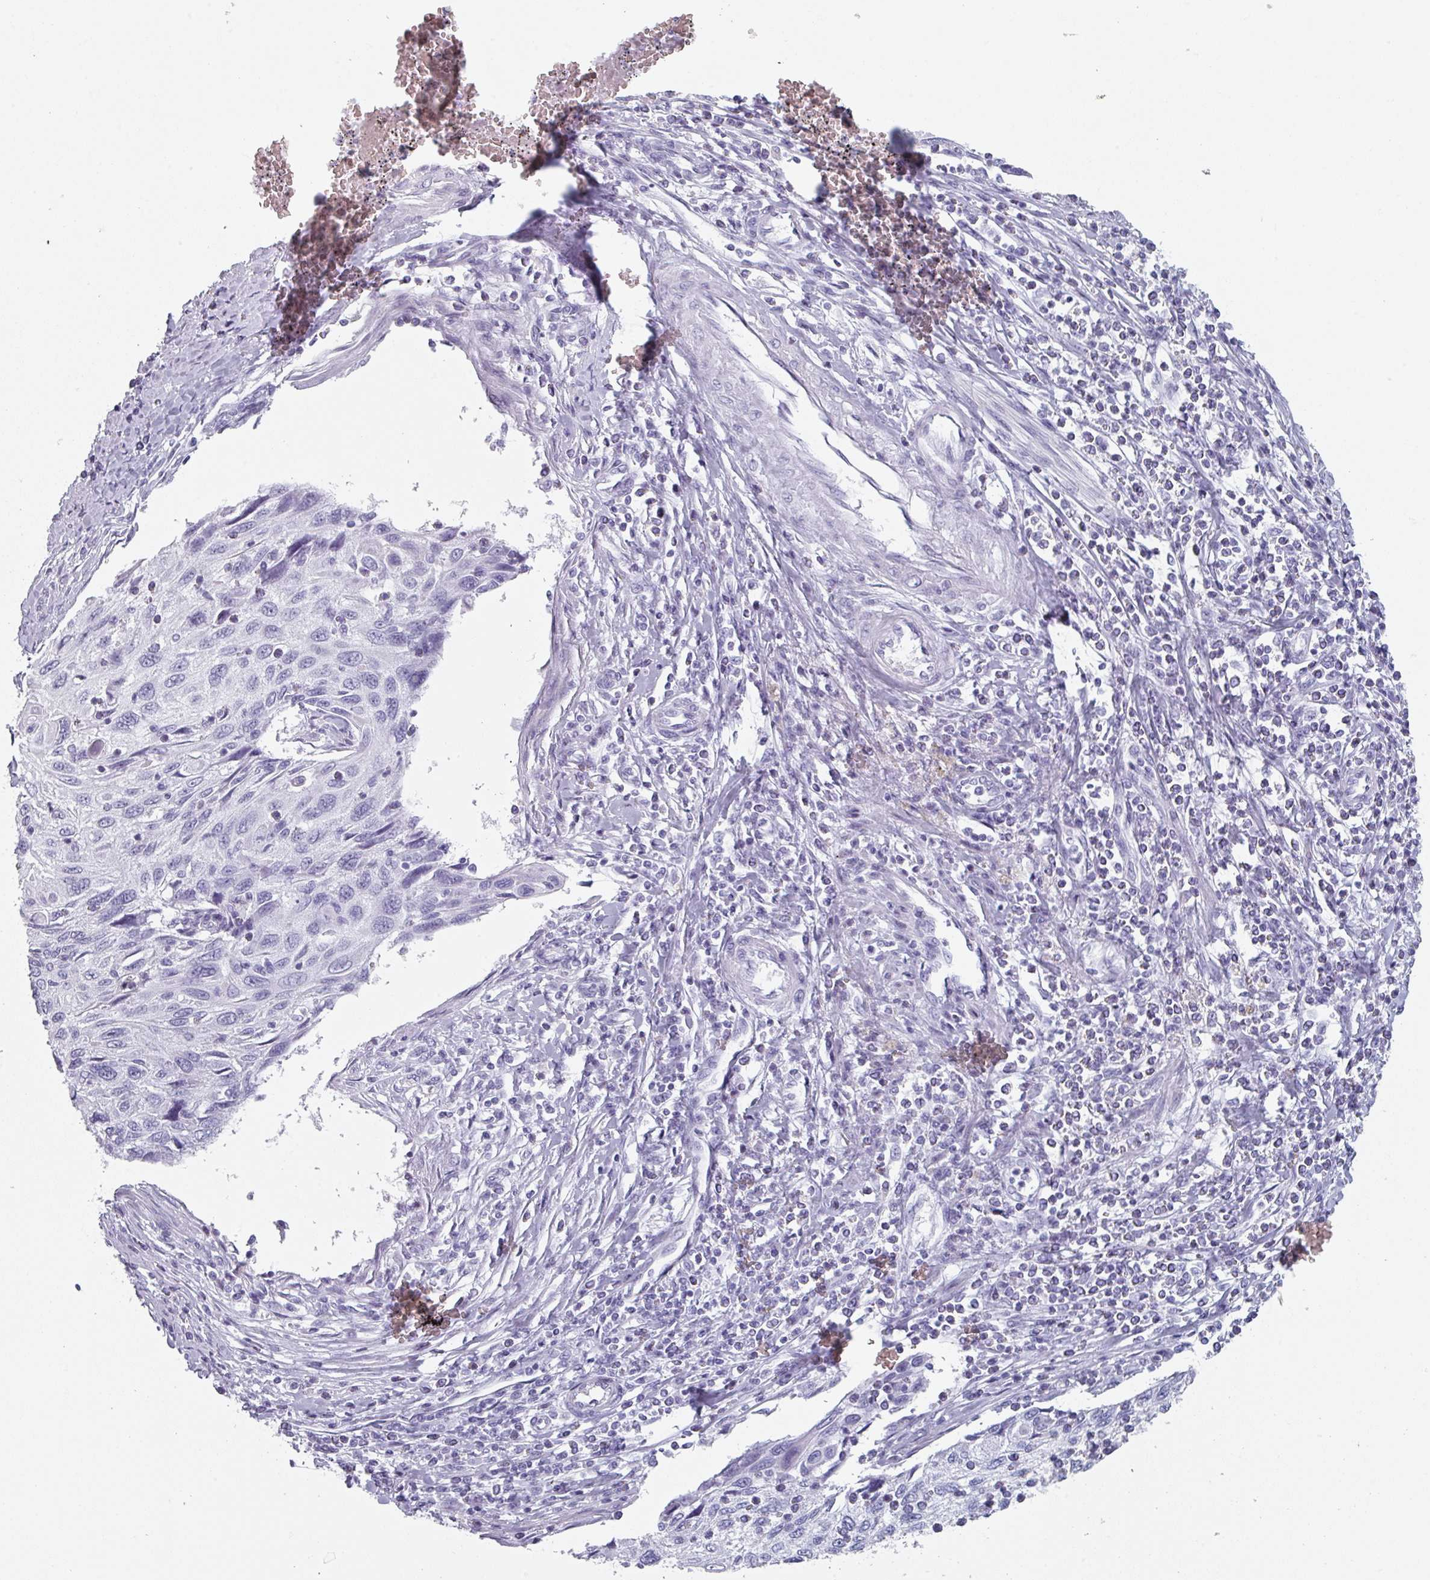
{"staining": {"intensity": "negative", "quantity": "none", "location": "none"}, "tissue": "cervical cancer", "cell_type": "Tumor cells", "image_type": "cancer", "snomed": [{"axis": "morphology", "description": "Squamous cell carcinoma, NOS"}, {"axis": "topography", "description": "Cervix"}], "caption": "DAB immunohistochemical staining of cervical cancer (squamous cell carcinoma) displays no significant expression in tumor cells.", "gene": "SLC35G2", "patient": {"sex": "female", "age": 70}}